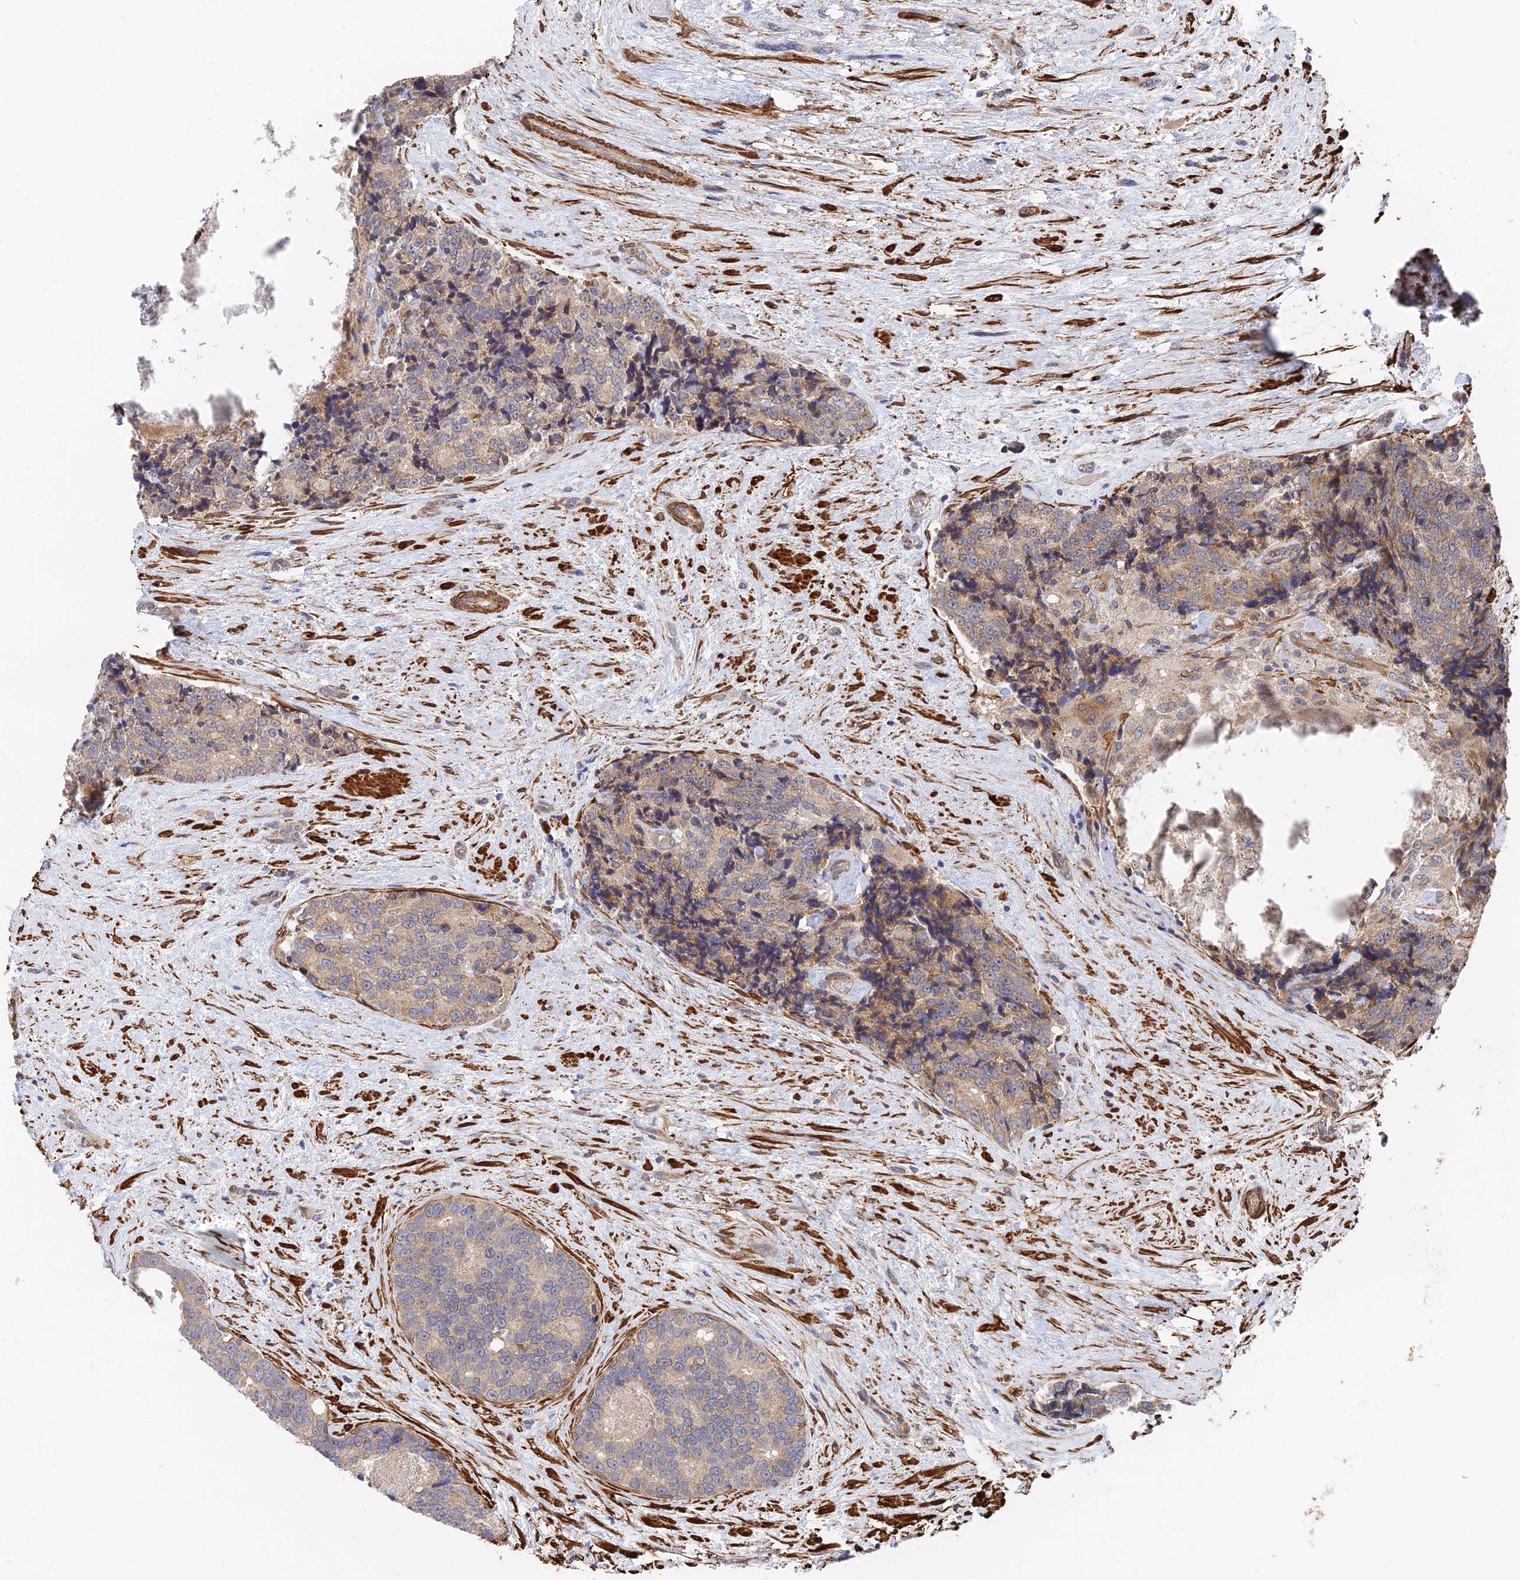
{"staining": {"intensity": "weak", "quantity": ">75%", "location": "cytoplasmic/membranous"}, "tissue": "prostate cancer", "cell_type": "Tumor cells", "image_type": "cancer", "snomed": [{"axis": "morphology", "description": "Adenocarcinoma, High grade"}, {"axis": "topography", "description": "Prostate"}], "caption": "The image demonstrates immunohistochemical staining of prostate cancer. There is weak cytoplasmic/membranous expression is identified in about >75% of tumor cells.", "gene": "ZNF320", "patient": {"sex": "male", "age": 70}}